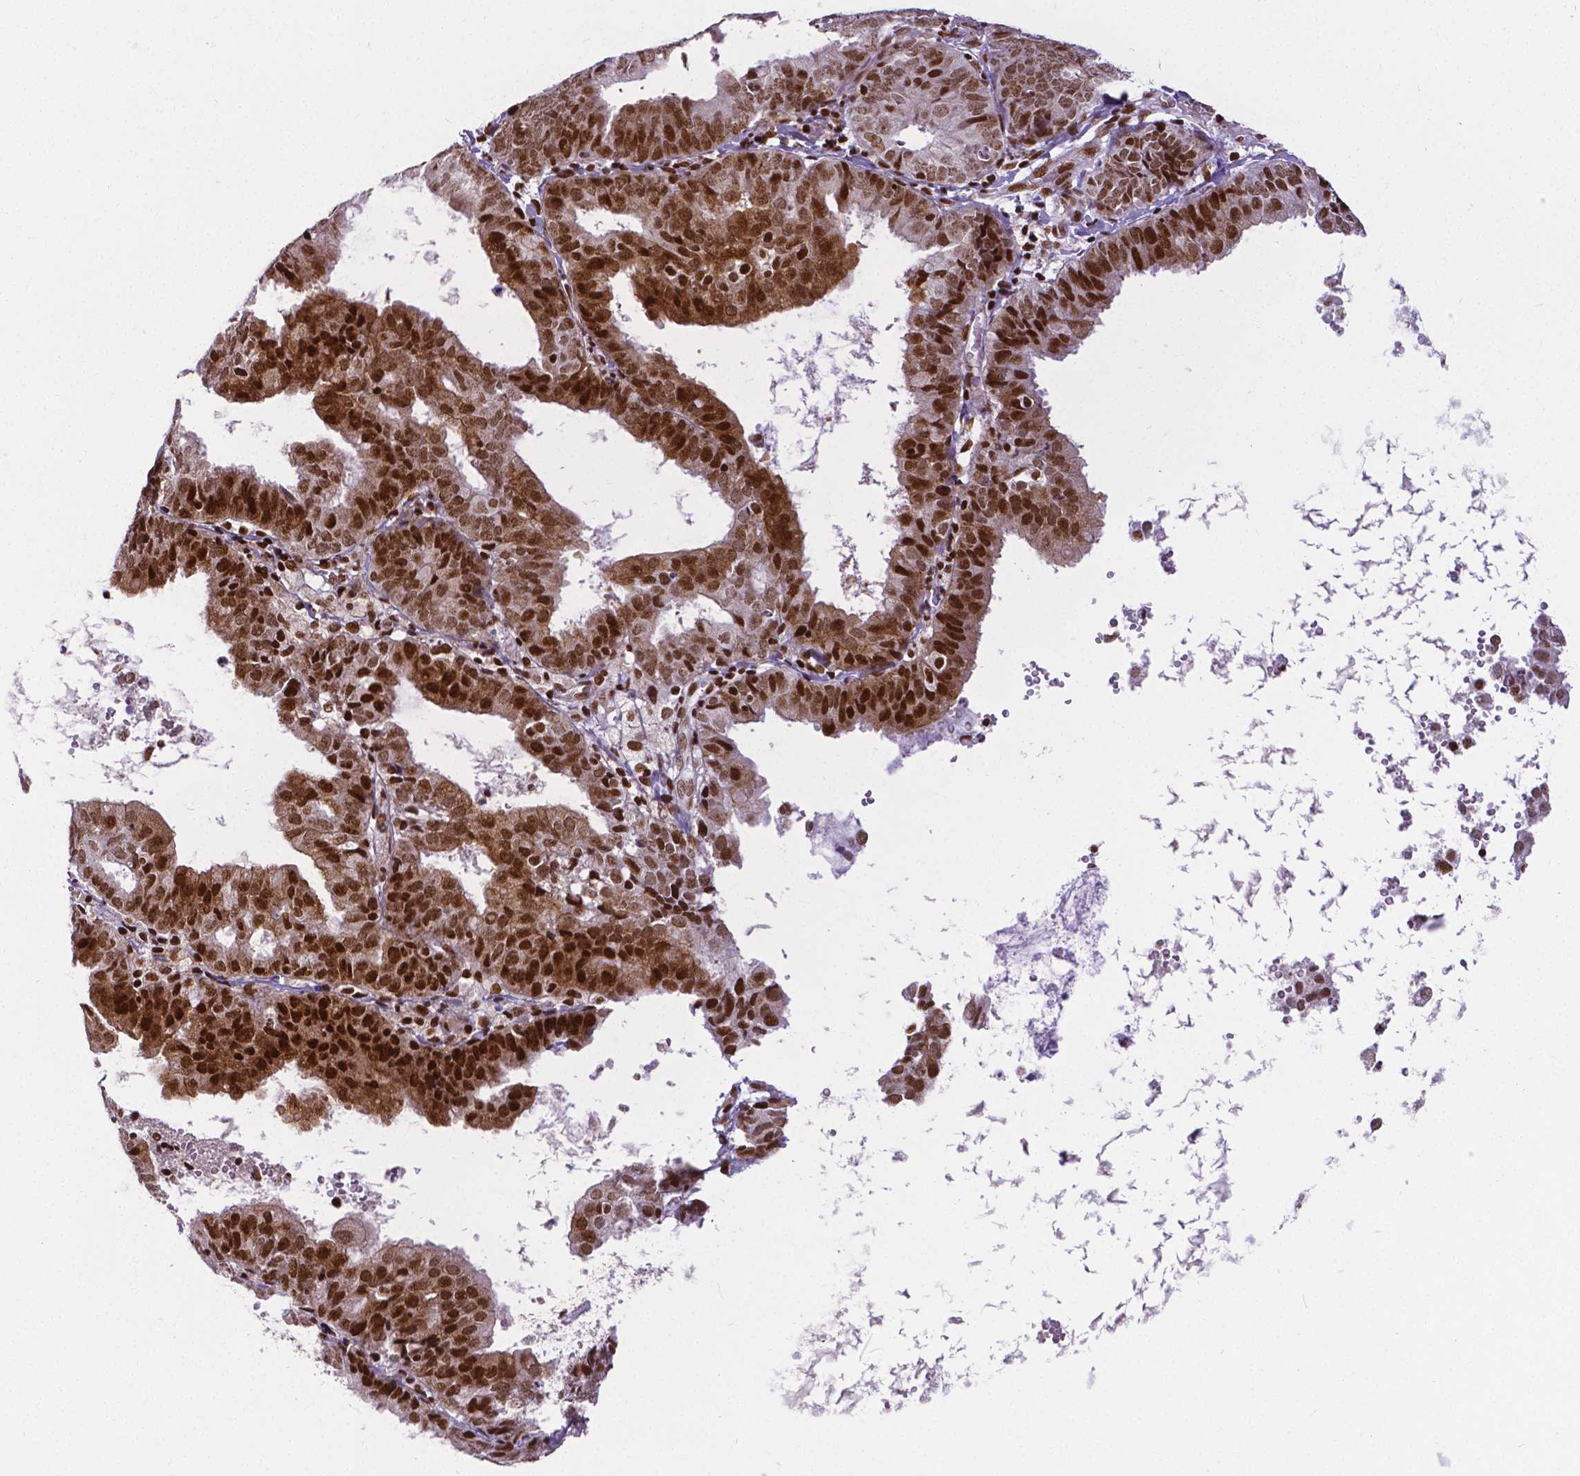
{"staining": {"intensity": "strong", "quantity": ">75%", "location": "cytoplasmic/membranous,nuclear"}, "tissue": "endometrial cancer", "cell_type": "Tumor cells", "image_type": "cancer", "snomed": [{"axis": "morphology", "description": "Adenocarcinoma, NOS"}, {"axis": "topography", "description": "Endometrium"}], "caption": "Immunohistochemical staining of human endometrial cancer displays high levels of strong cytoplasmic/membranous and nuclear protein expression in about >75% of tumor cells.", "gene": "CTCF", "patient": {"sex": "female", "age": 80}}